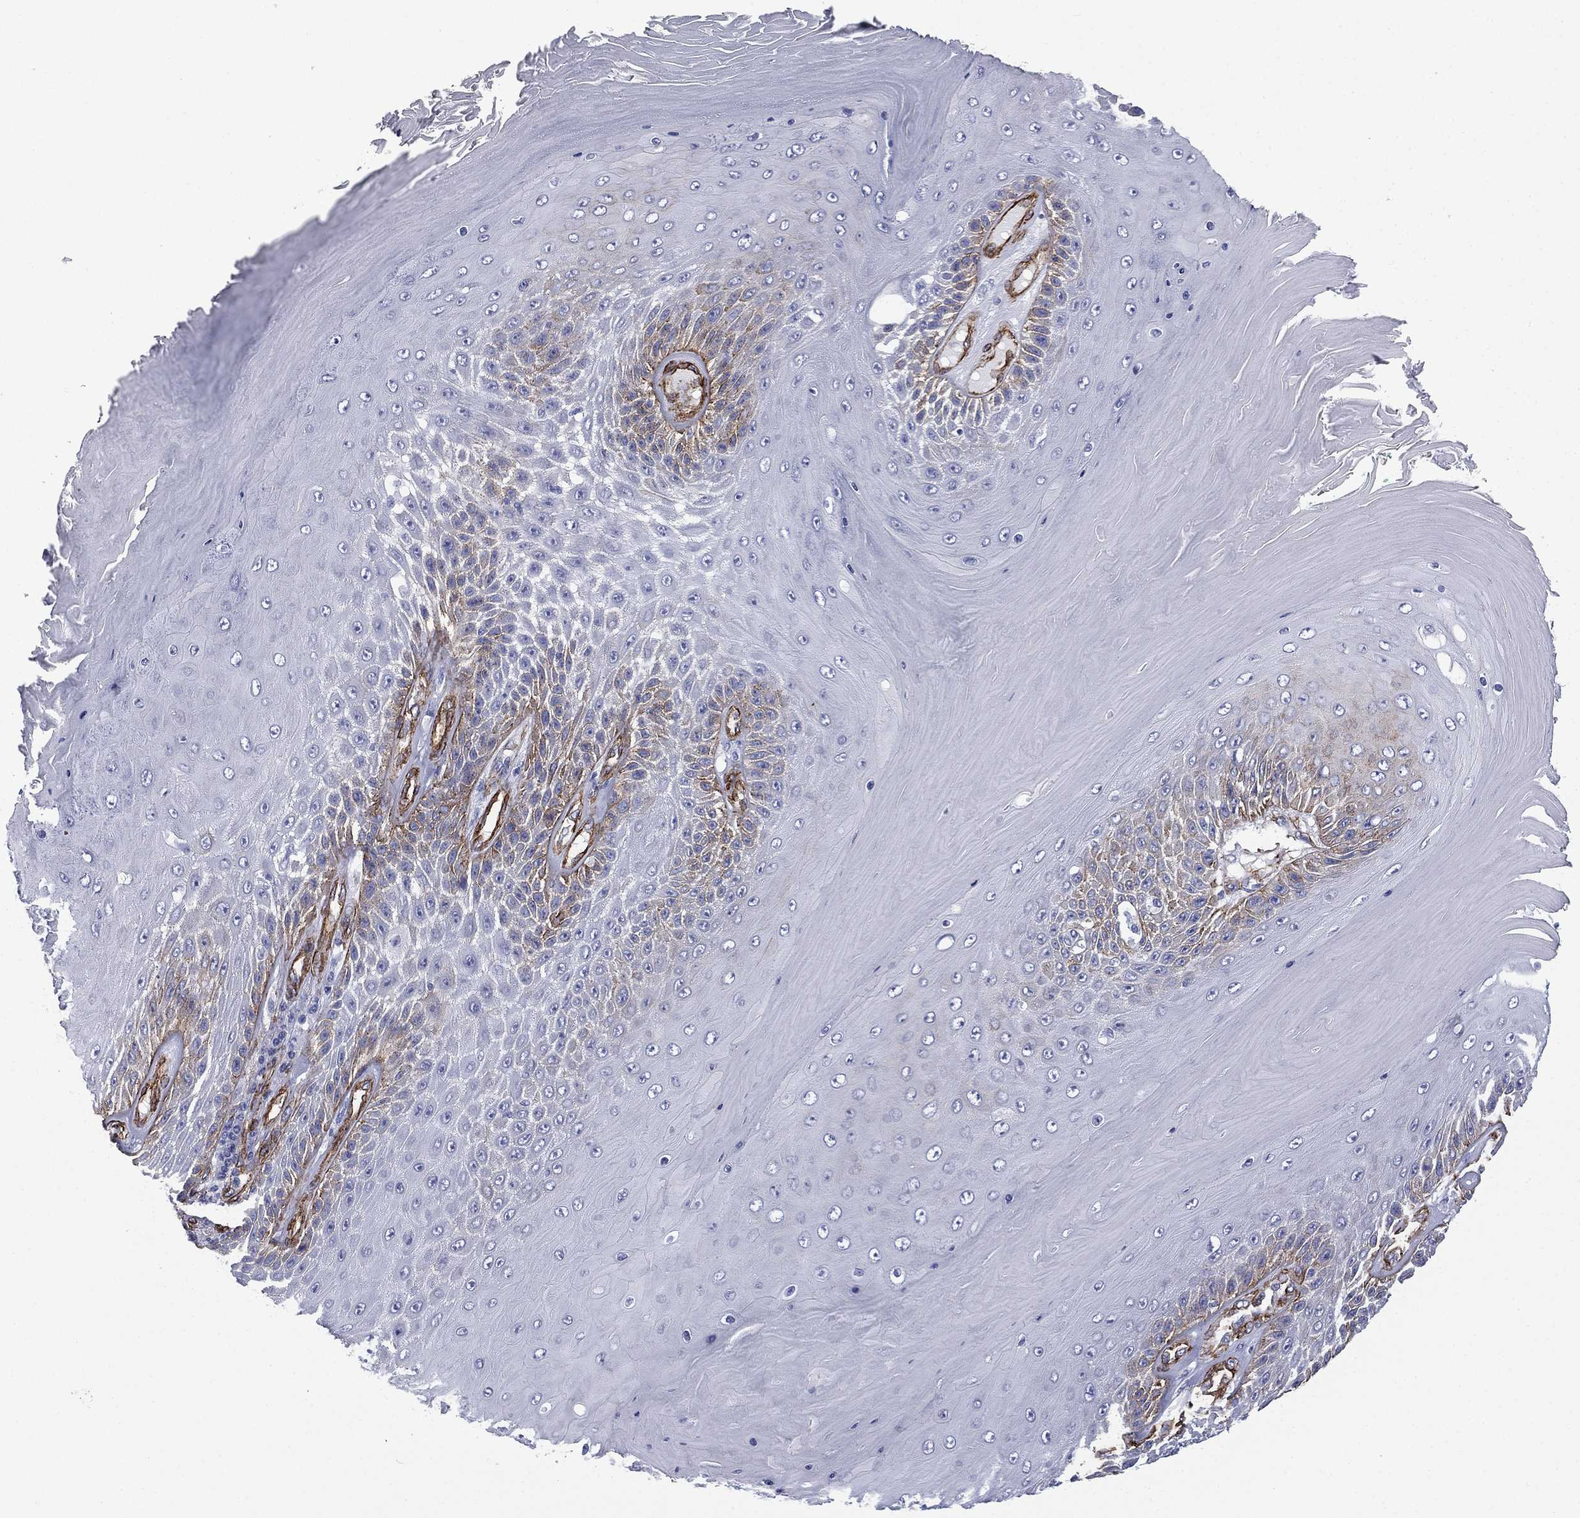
{"staining": {"intensity": "moderate", "quantity": "<25%", "location": "cytoplasmic/membranous"}, "tissue": "skin cancer", "cell_type": "Tumor cells", "image_type": "cancer", "snomed": [{"axis": "morphology", "description": "Squamous cell carcinoma, NOS"}, {"axis": "topography", "description": "Skin"}], "caption": "Immunohistochemistry (DAB) staining of skin squamous cell carcinoma reveals moderate cytoplasmic/membranous protein expression in about <25% of tumor cells. Using DAB (brown) and hematoxylin (blue) stains, captured at high magnification using brightfield microscopy.", "gene": "CAVIN3", "patient": {"sex": "male", "age": 62}}